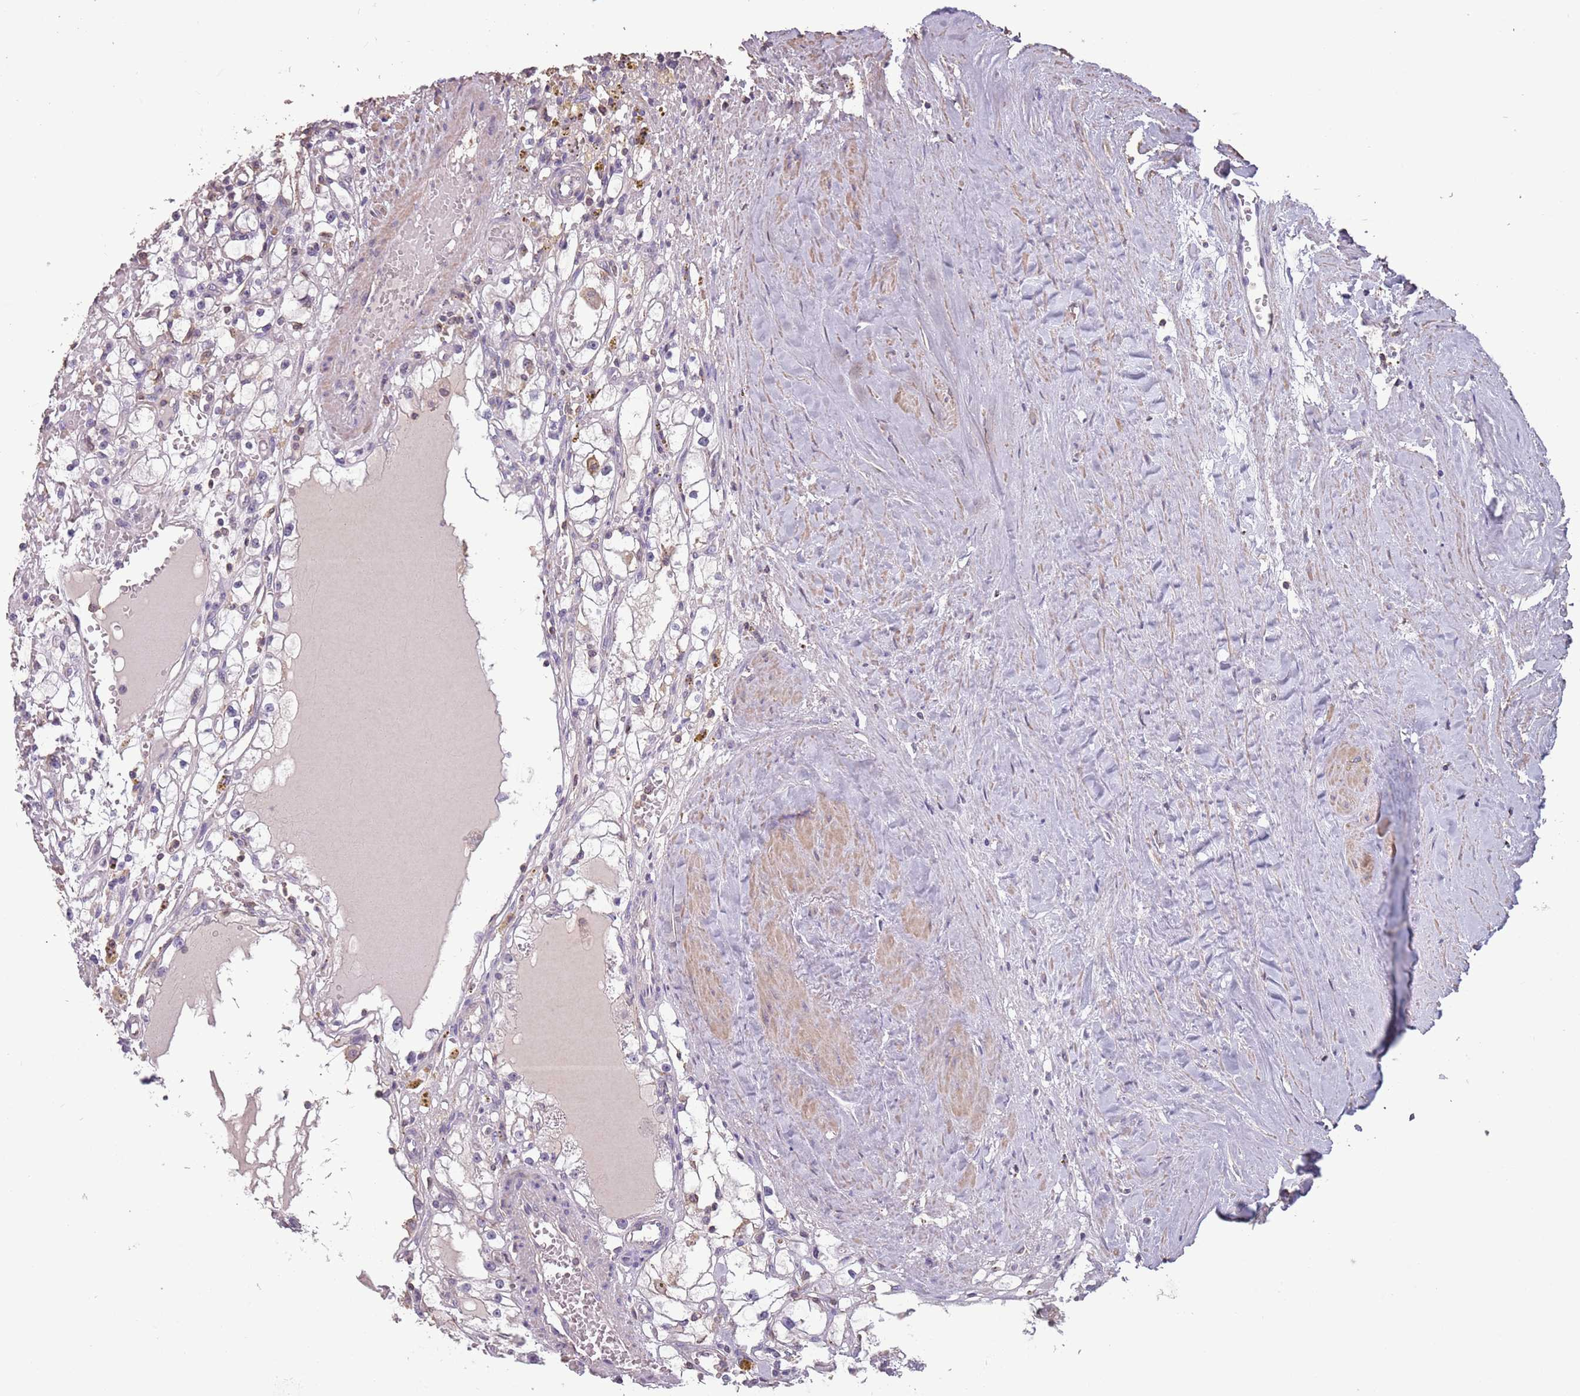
{"staining": {"intensity": "negative", "quantity": "none", "location": "none"}, "tissue": "renal cancer", "cell_type": "Tumor cells", "image_type": "cancer", "snomed": [{"axis": "morphology", "description": "Adenocarcinoma, NOS"}, {"axis": "topography", "description": "Kidney"}], "caption": "Immunohistochemical staining of adenocarcinoma (renal) displays no significant staining in tumor cells. Nuclei are stained in blue.", "gene": "SUN5", "patient": {"sex": "male", "age": 56}}